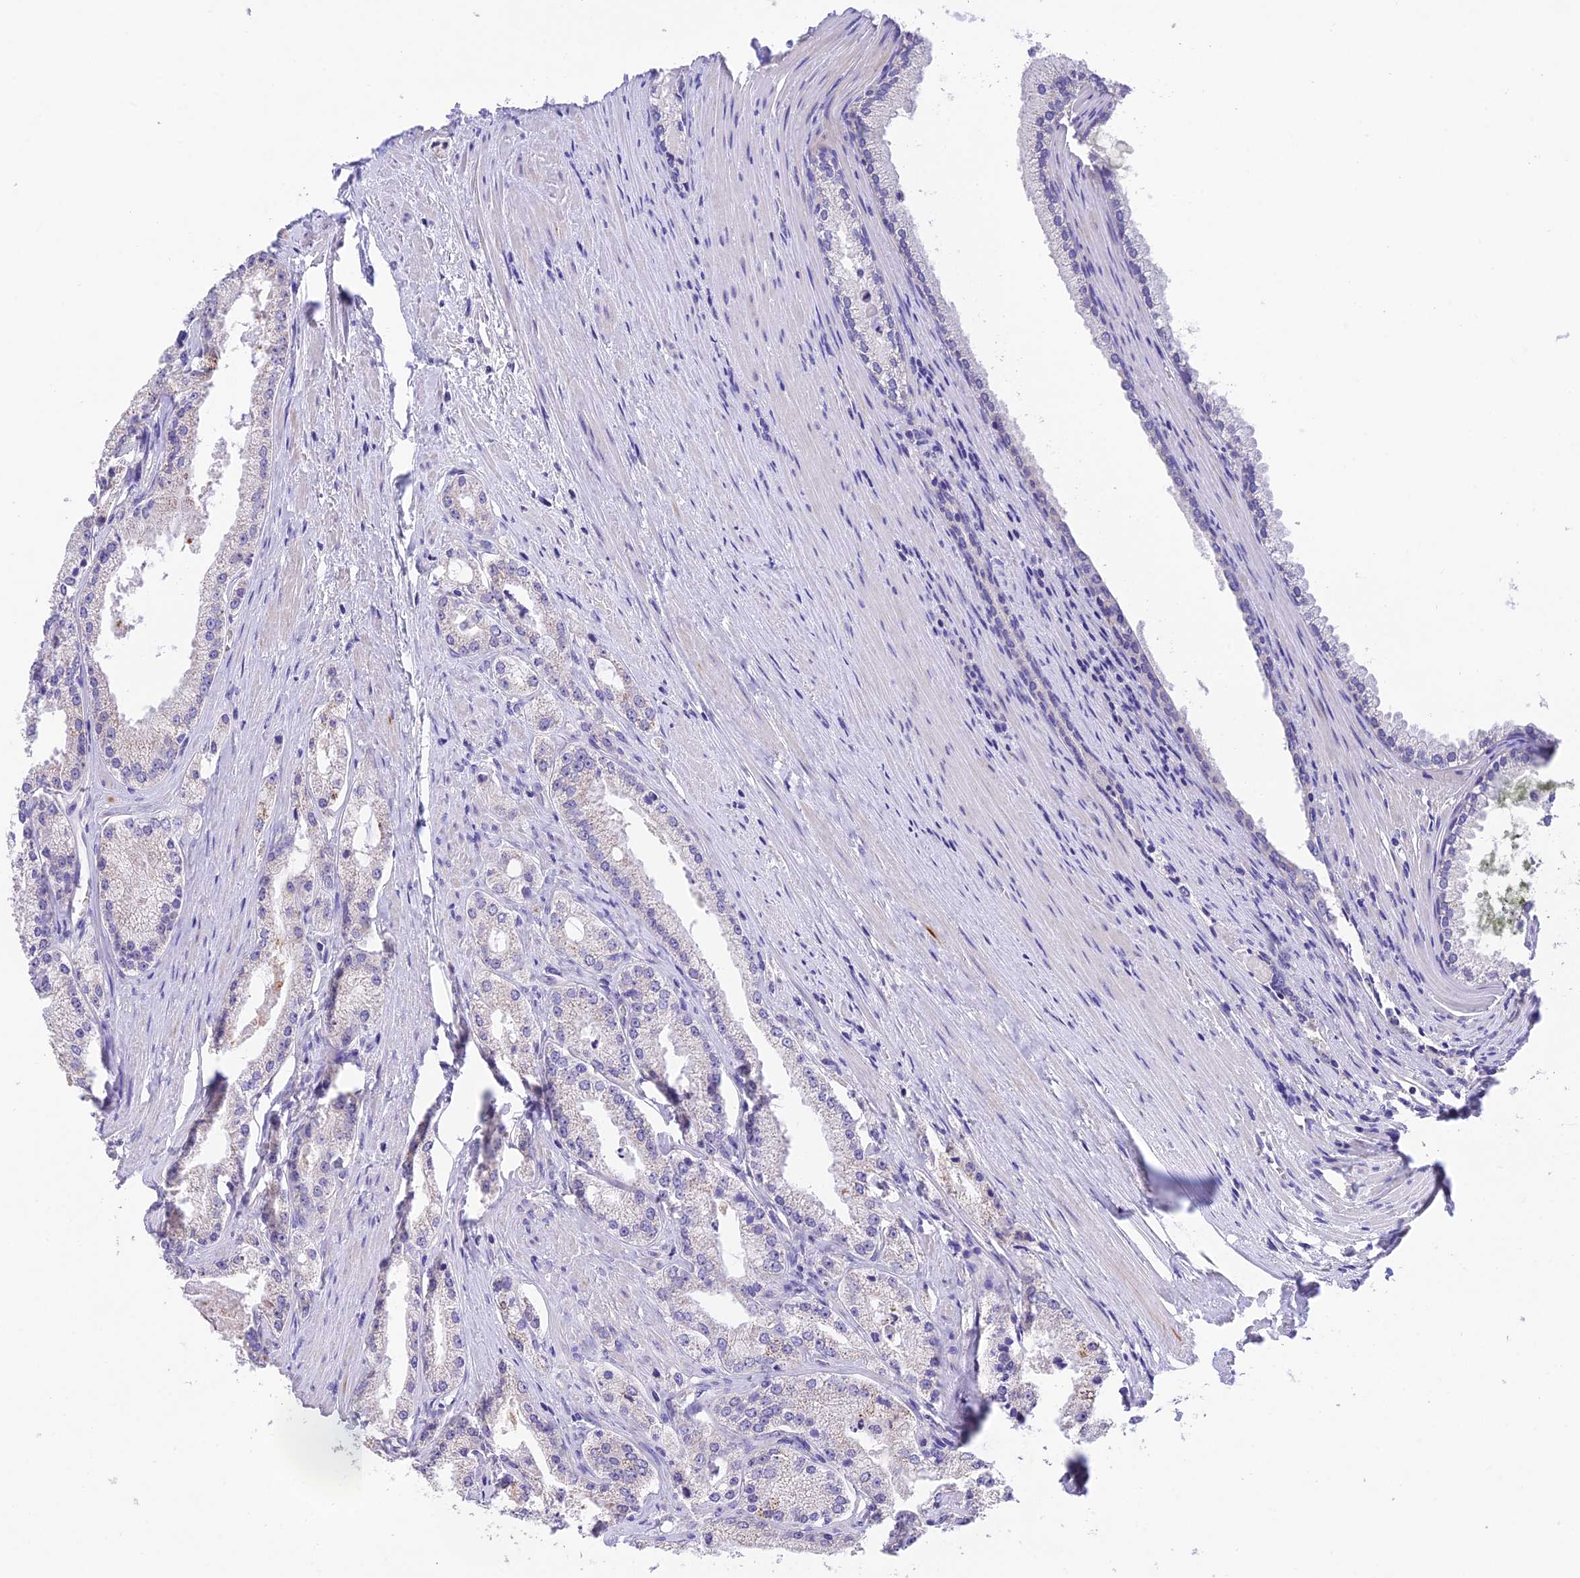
{"staining": {"intensity": "negative", "quantity": "none", "location": "none"}, "tissue": "prostate cancer", "cell_type": "Tumor cells", "image_type": "cancer", "snomed": [{"axis": "morphology", "description": "Adenocarcinoma, Low grade"}, {"axis": "topography", "description": "Prostate"}], "caption": "High magnification brightfield microscopy of prostate cancer stained with DAB (brown) and counterstained with hematoxylin (blue): tumor cells show no significant expression.", "gene": "MS4A5", "patient": {"sex": "male", "age": 69}}